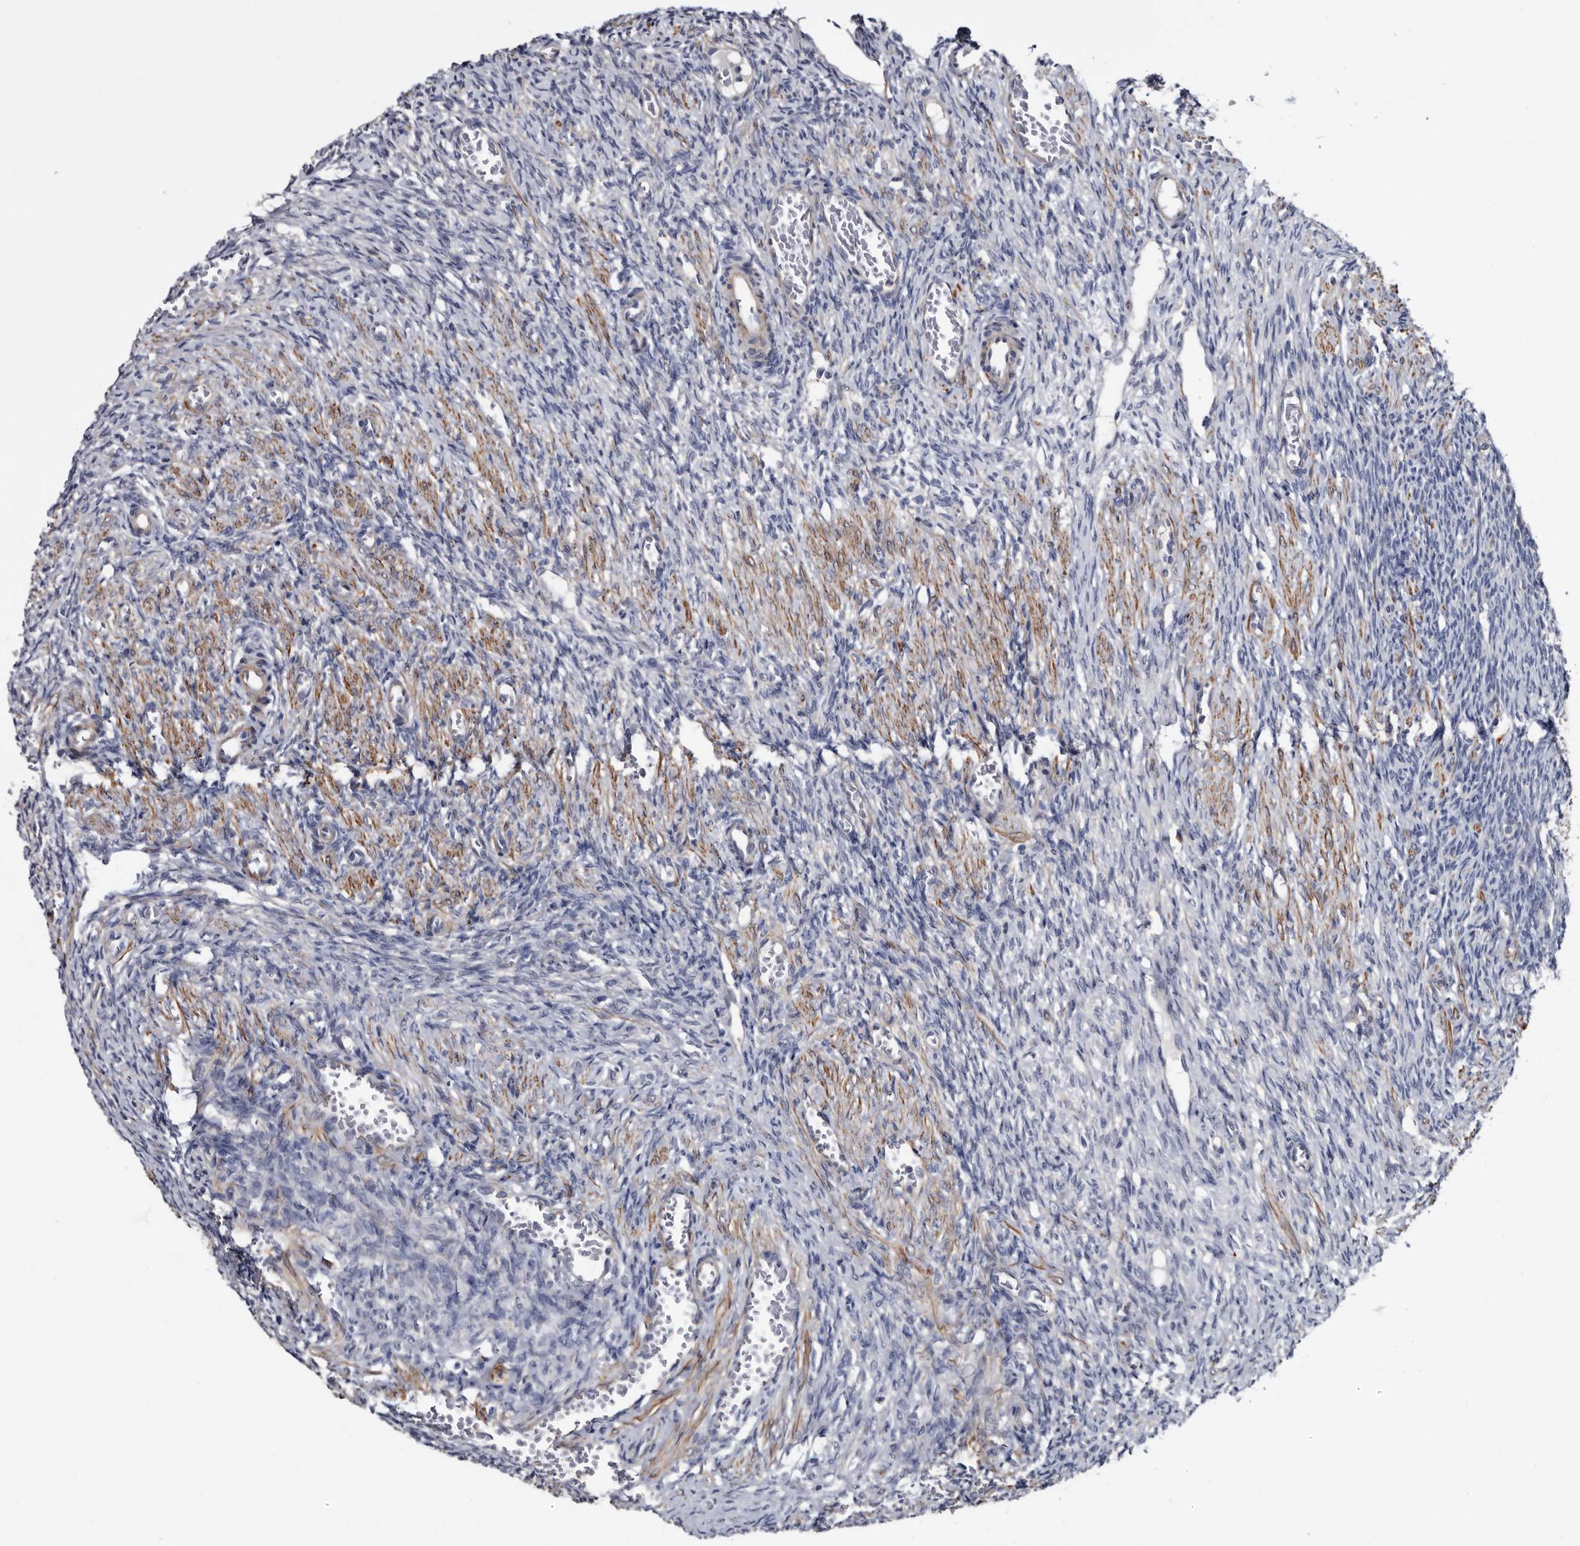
{"staining": {"intensity": "negative", "quantity": "none", "location": "none"}, "tissue": "ovary", "cell_type": "Ovarian stroma cells", "image_type": "normal", "snomed": [{"axis": "morphology", "description": "Normal tissue, NOS"}, {"axis": "topography", "description": "Ovary"}], "caption": "This is an immunohistochemistry image of unremarkable human ovary. There is no expression in ovarian stroma cells.", "gene": "IARS1", "patient": {"sex": "female", "age": 27}}